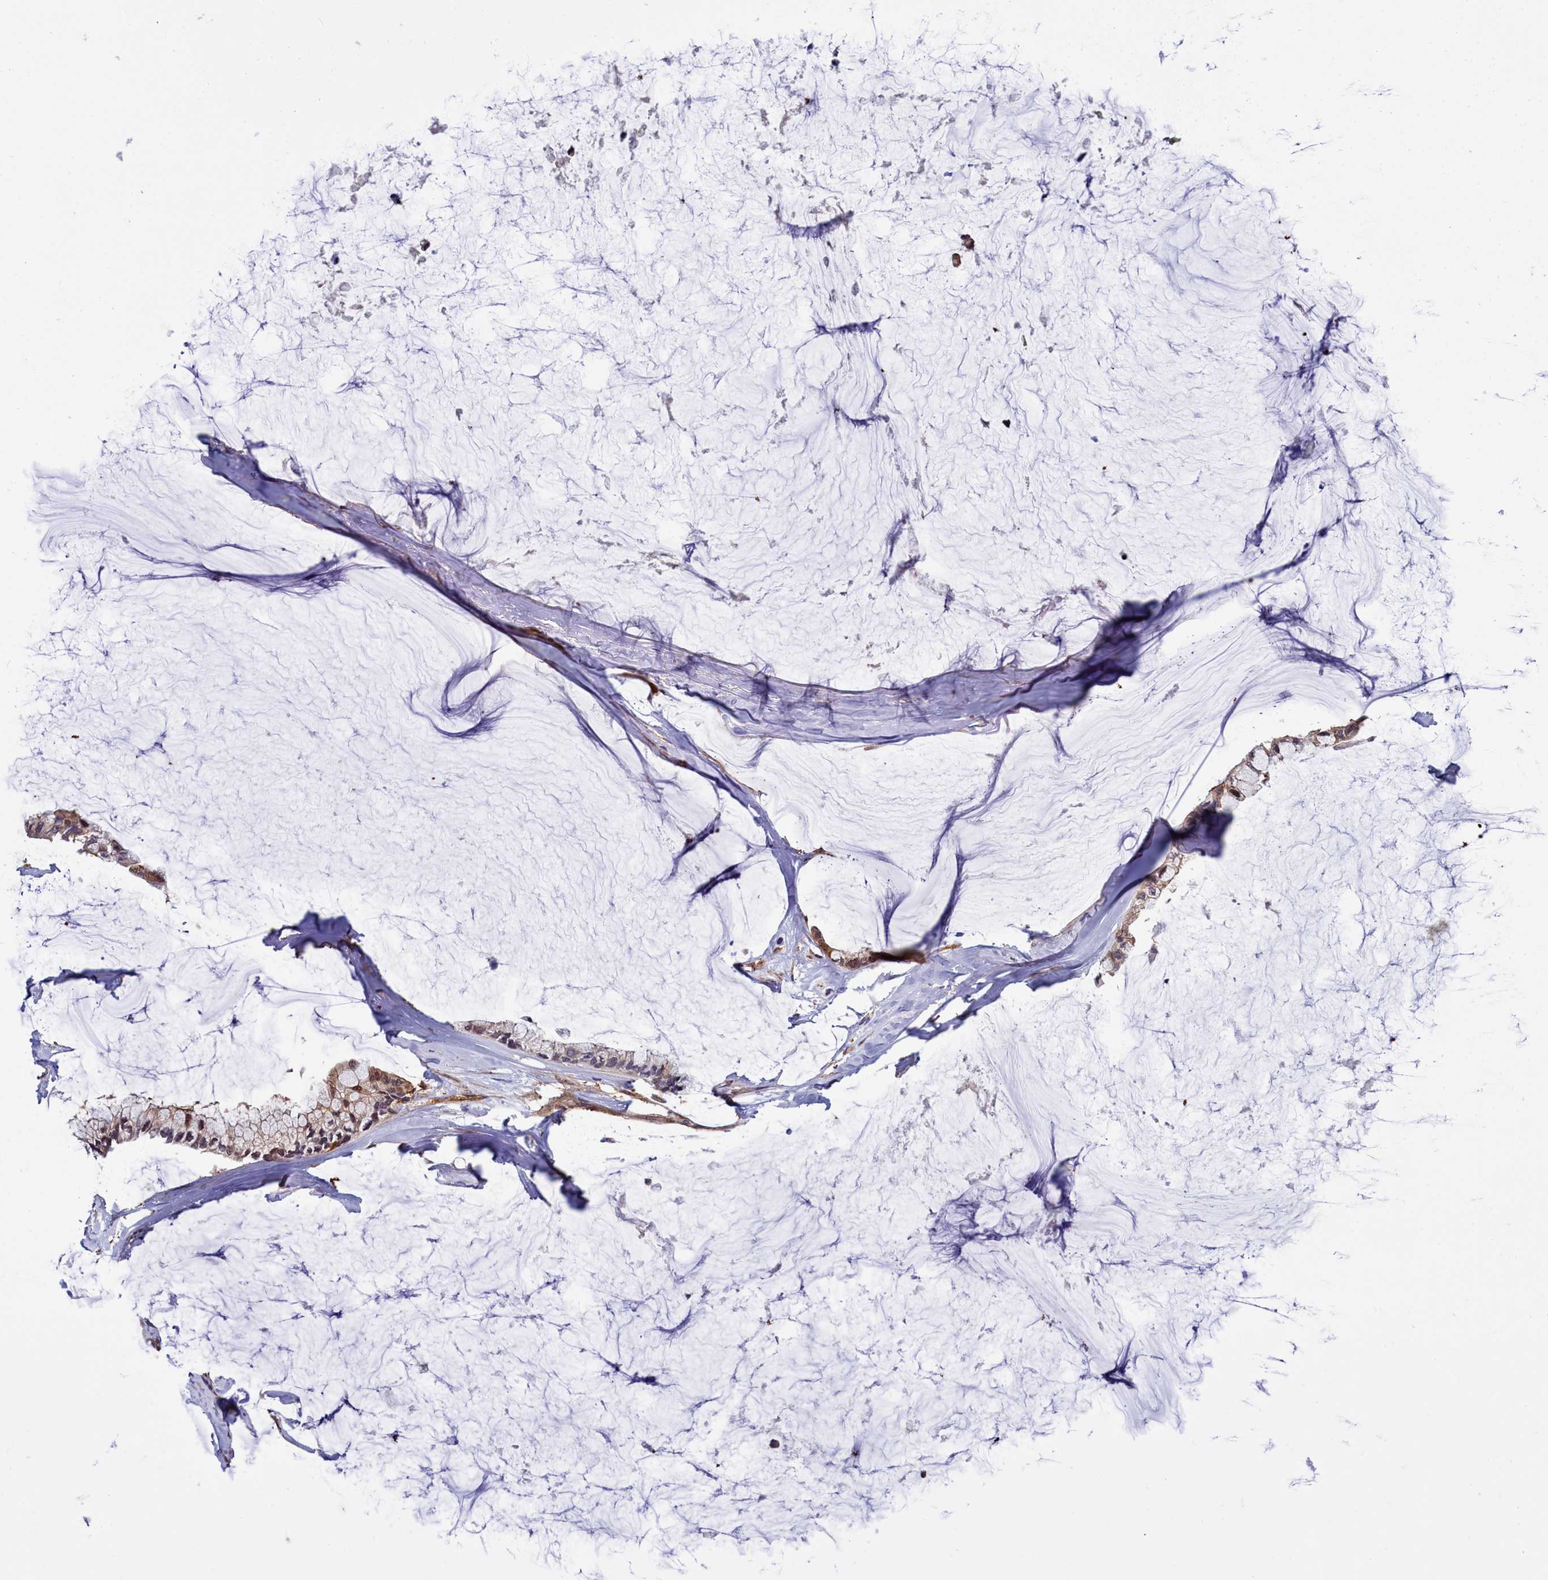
{"staining": {"intensity": "weak", "quantity": "25%-75%", "location": "cytoplasmic/membranous"}, "tissue": "ovarian cancer", "cell_type": "Tumor cells", "image_type": "cancer", "snomed": [{"axis": "morphology", "description": "Cystadenocarcinoma, mucinous, NOS"}, {"axis": "topography", "description": "Ovary"}], "caption": "Immunohistochemistry staining of ovarian mucinous cystadenocarcinoma, which demonstrates low levels of weak cytoplasmic/membranous expression in about 25%-75% of tumor cells indicating weak cytoplasmic/membranous protein staining. The staining was performed using DAB (3,3'-diaminobenzidine) (brown) for protein detection and nuclei were counterstained in hematoxylin (blue).", "gene": "BCAR1", "patient": {"sex": "female", "age": 39}}